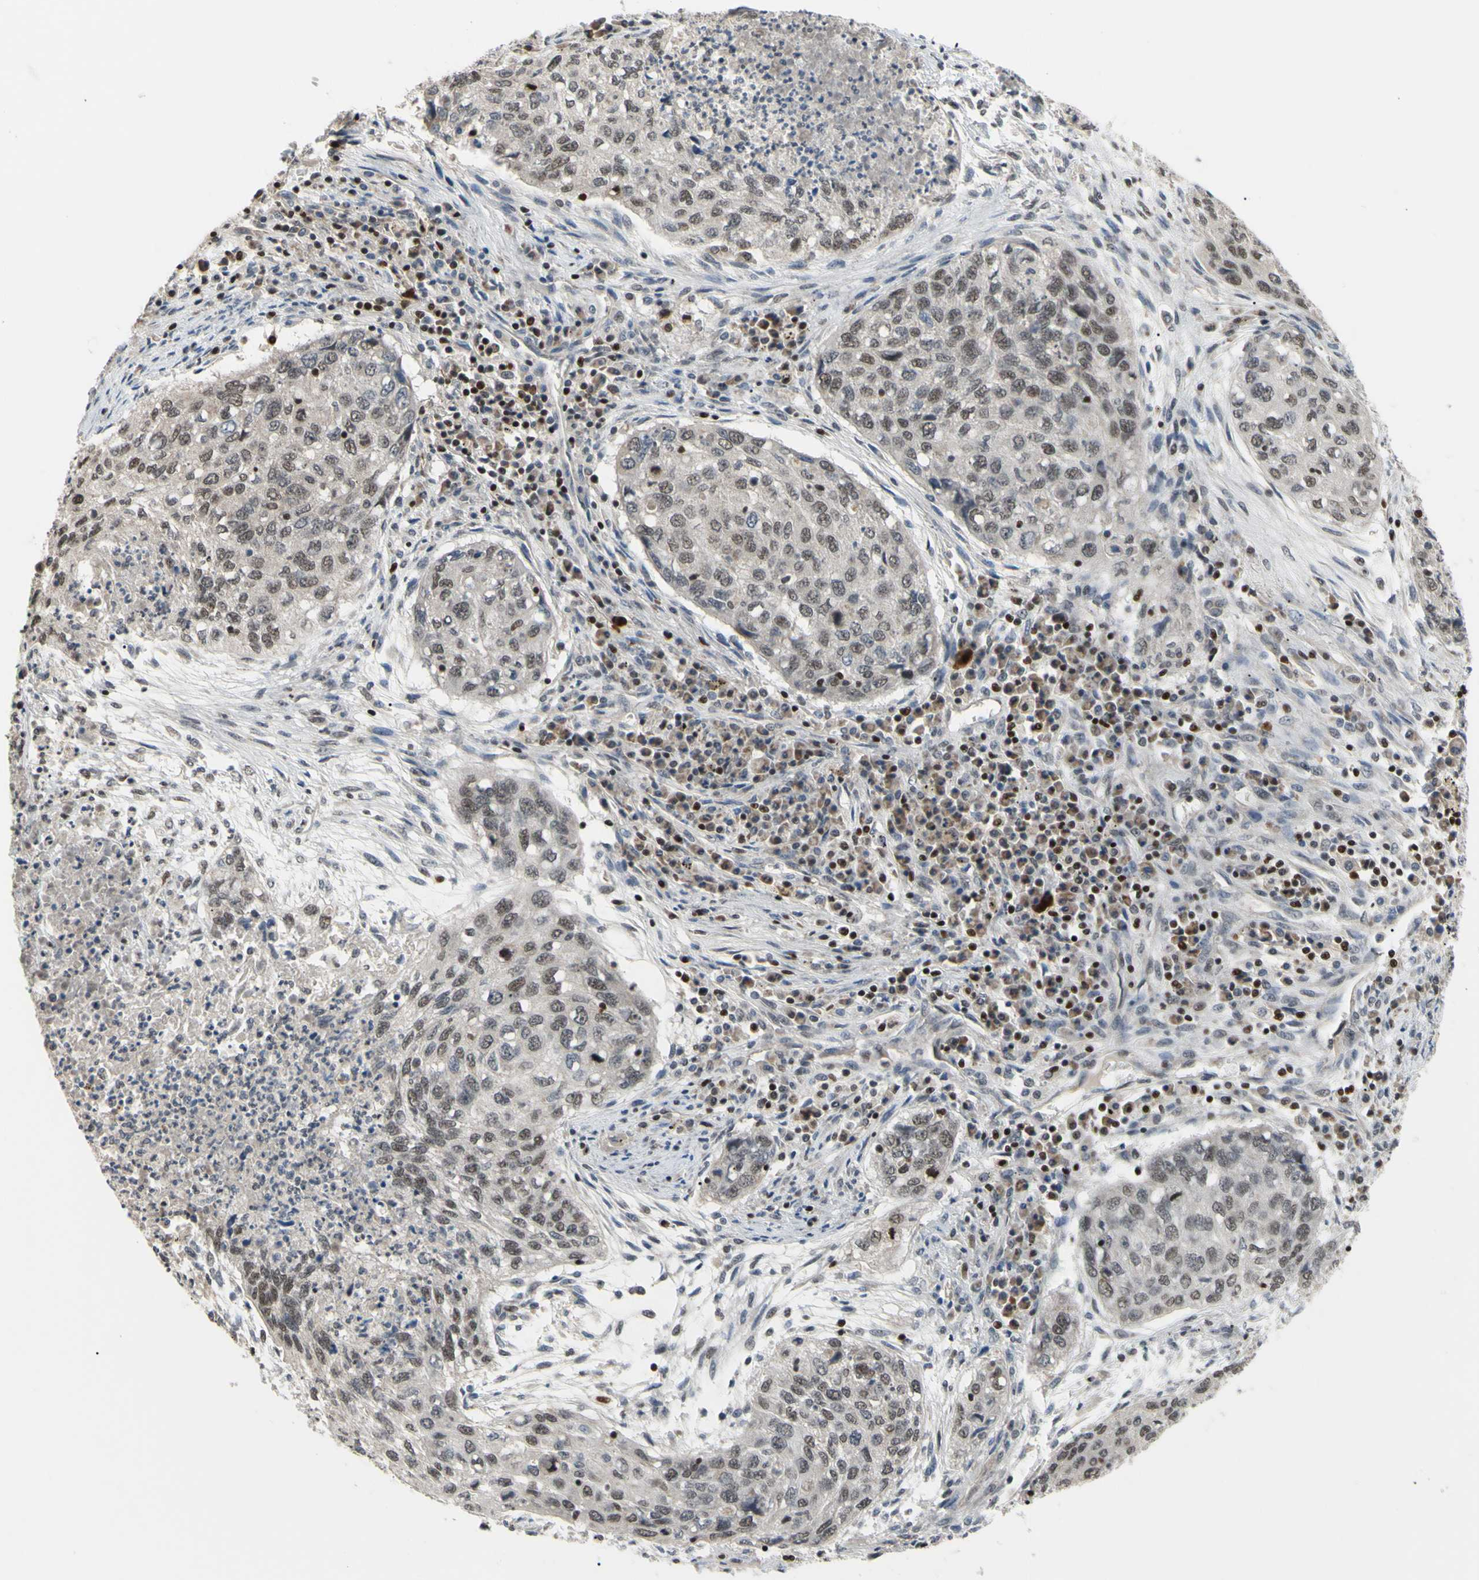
{"staining": {"intensity": "negative", "quantity": "none", "location": "none"}, "tissue": "lung cancer", "cell_type": "Tumor cells", "image_type": "cancer", "snomed": [{"axis": "morphology", "description": "Squamous cell carcinoma, NOS"}, {"axis": "topography", "description": "Lung"}], "caption": "This is an immunohistochemistry photomicrograph of human lung squamous cell carcinoma. There is no positivity in tumor cells.", "gene": "SP4", "patient": {"sex": "female", "age": 63}}